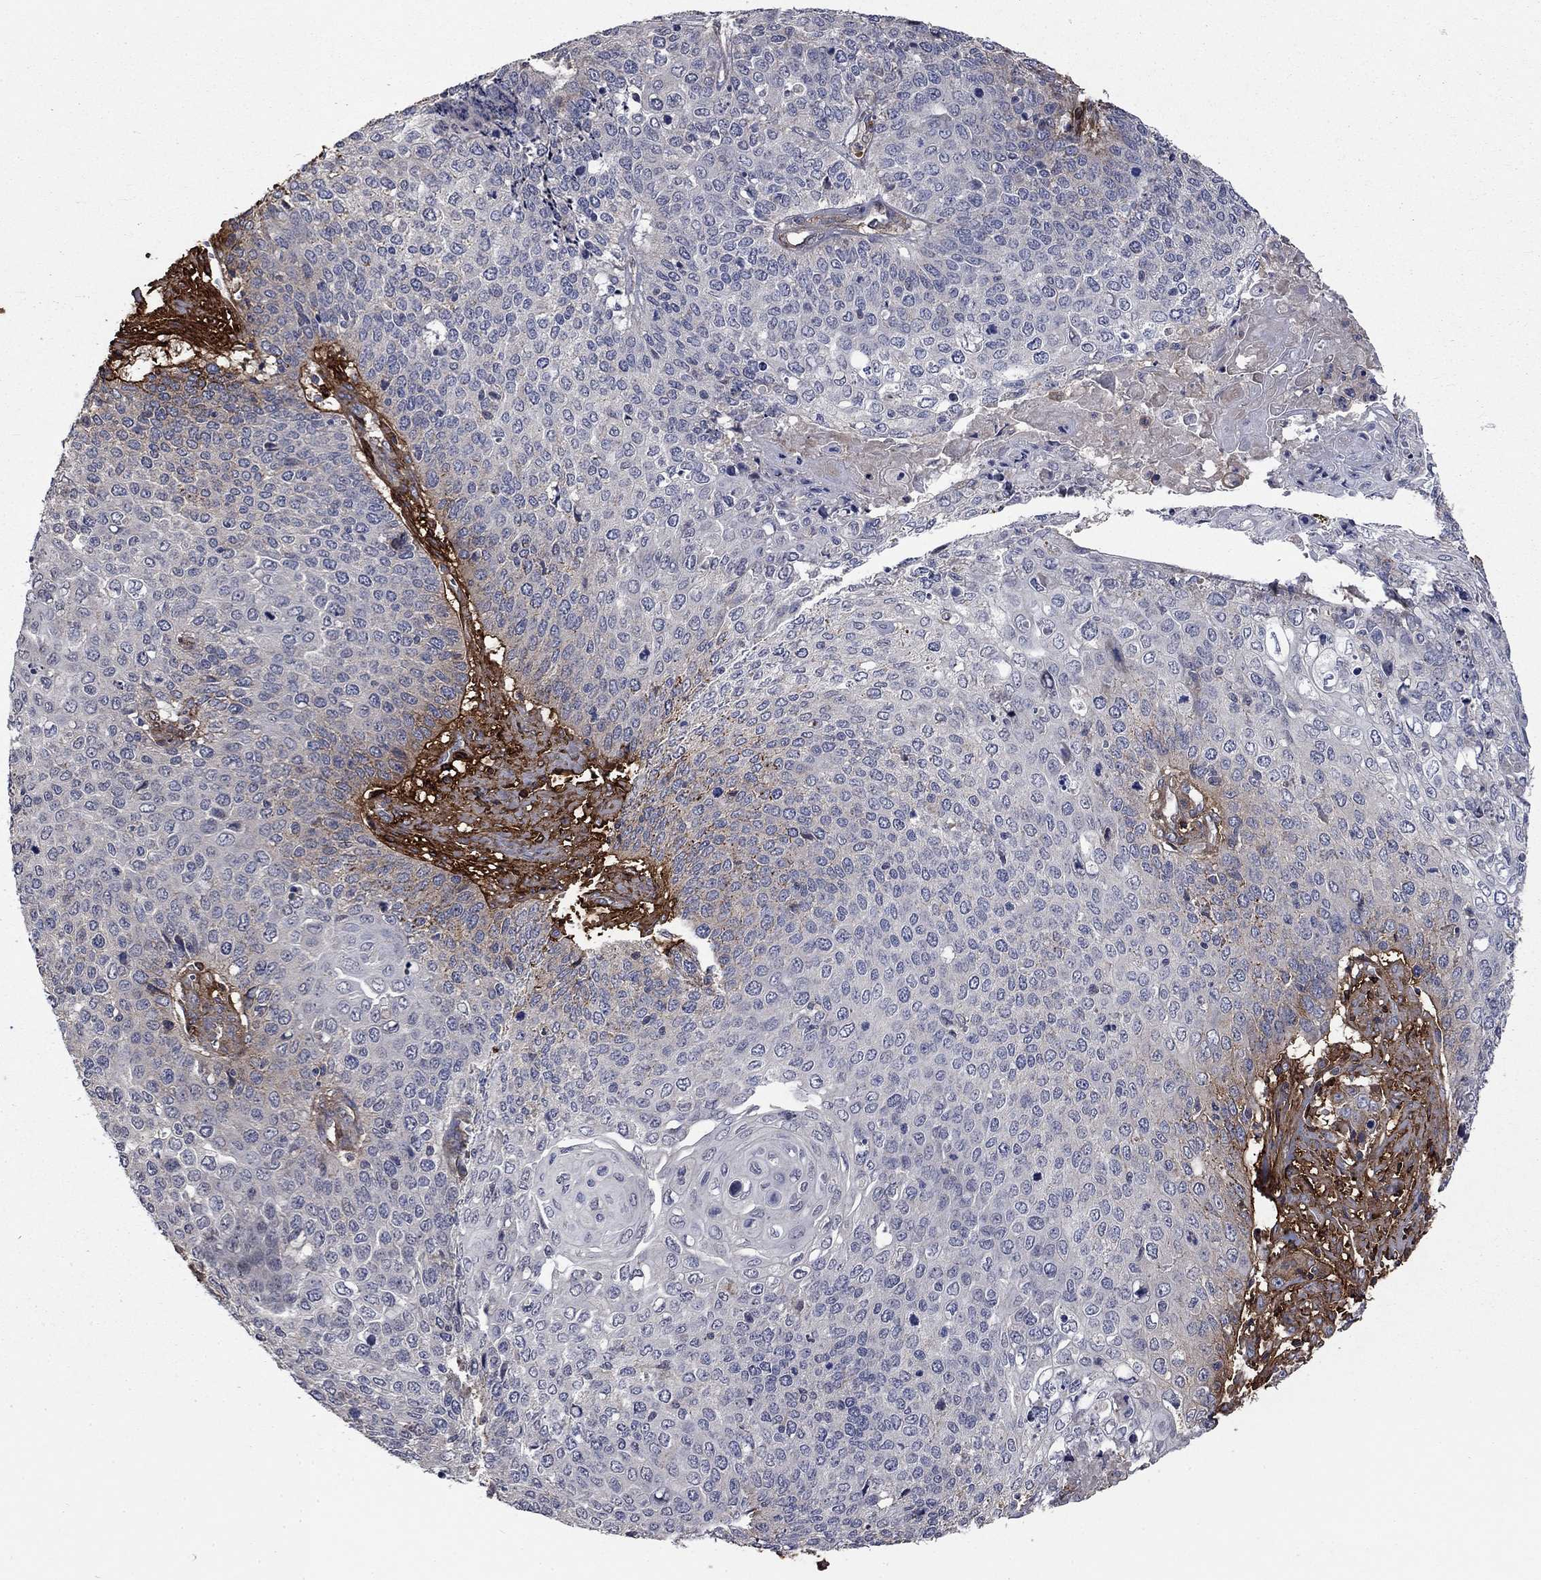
{"staining": {"intensity": "negative", "quantity": "none", "location": "none"}, "tissue": "cervical cancer", "cell_type": "Tumor cells", "image_type": "cancer", "snomed": [{"axis": "morphology", "description": "Squamous cell carcinoma, NOS"}, {"axis": "topography", "description": "Cervix"}], "caption": "Human cervical cancer stained for a protein using immunohistochemistry (IHC) demonstrates no positivity in tumor cells.", "gene": "VCAN", "patient": {"sex": "female", "age": 39}}